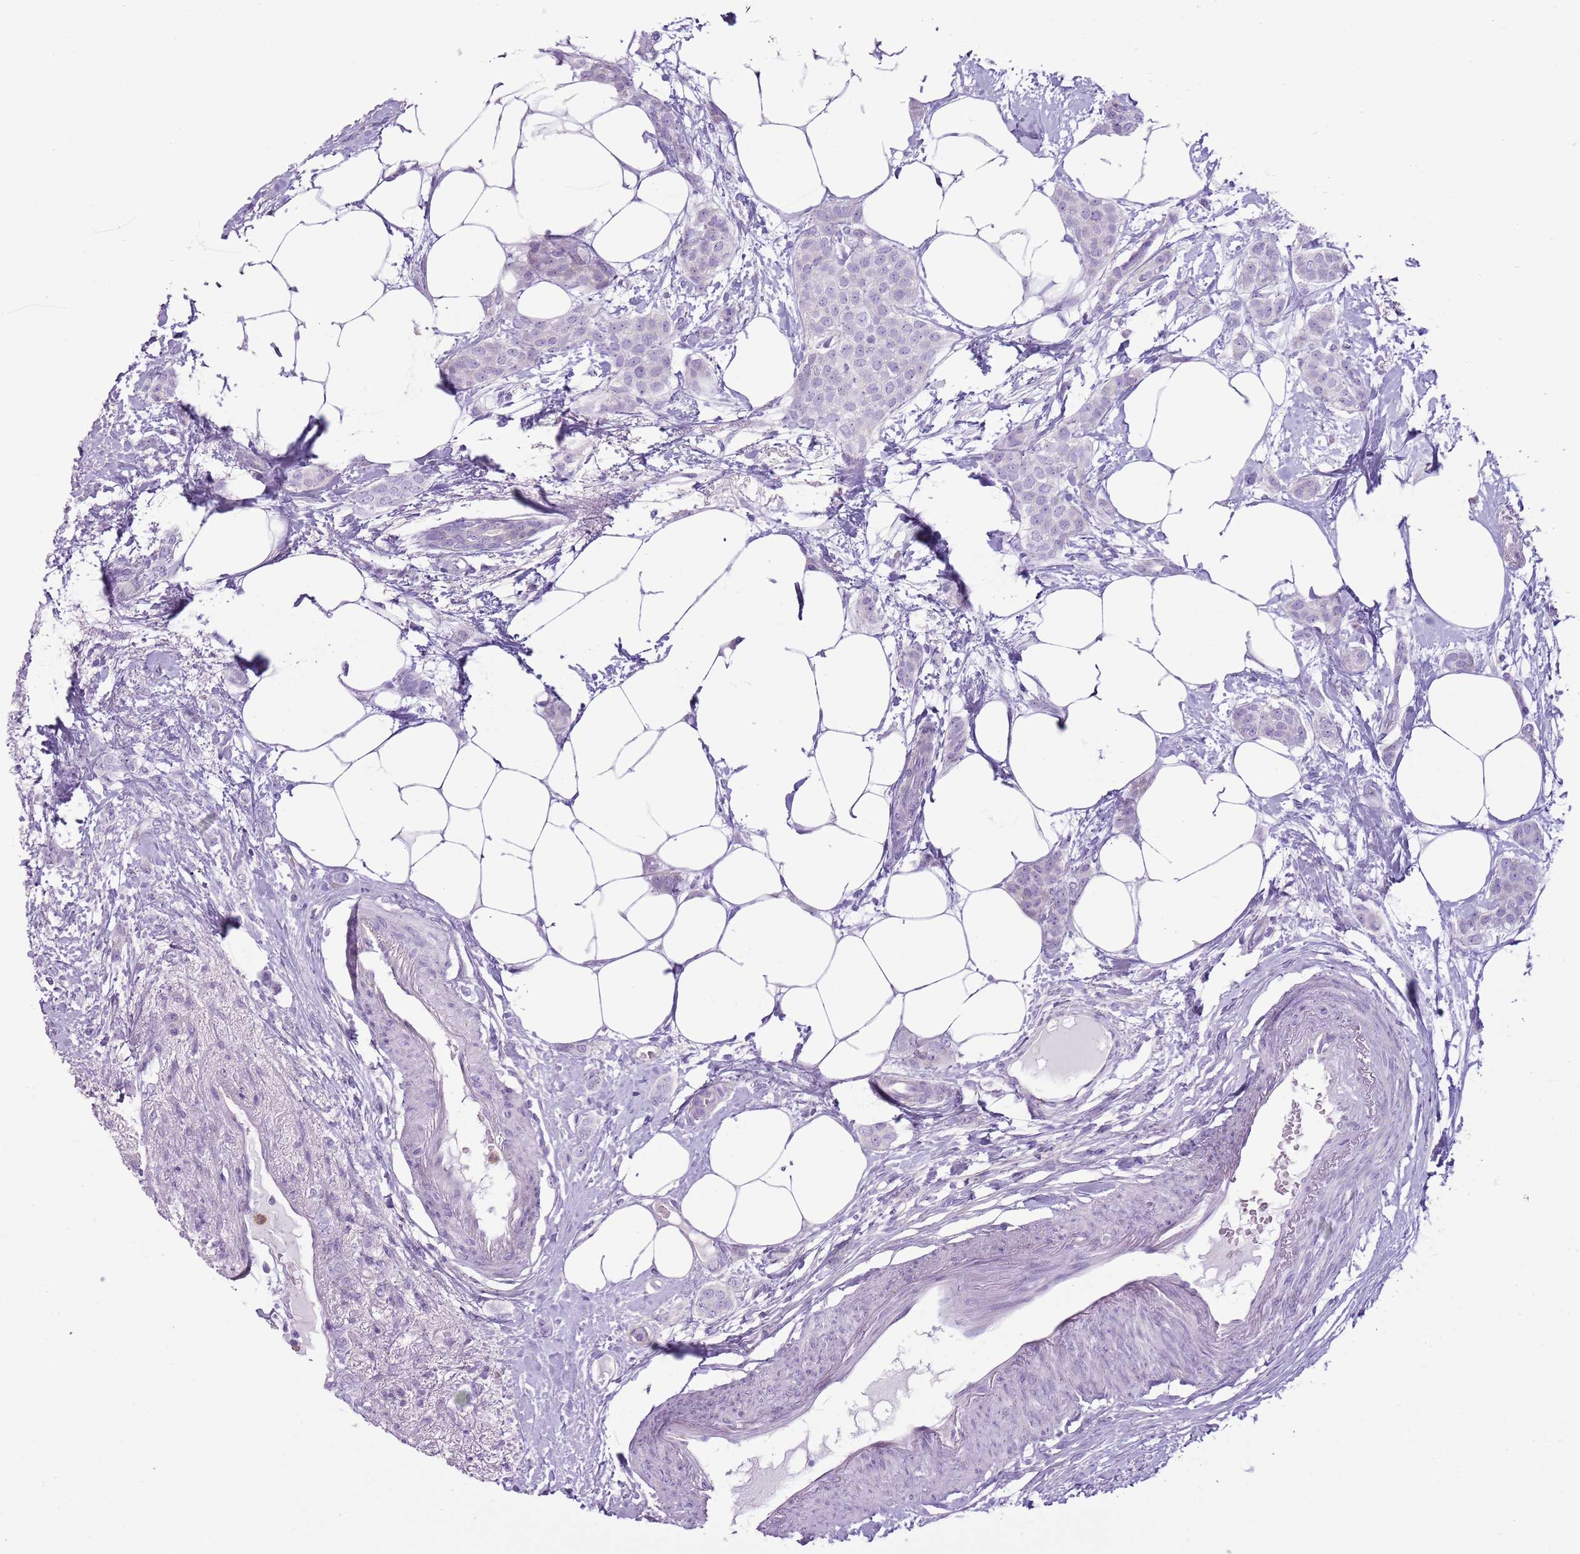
{"staining": {"intensity": "negative", "quantity": "none", "location": "none"}, "tissue": "breast cancer", "cell_type": "Tumor cells", "image_type": "cancer", "snomed": [{"axis": "morphology", "description": "Duct carcinoma"}, {"axis": "topography", "description": "Breast"}], "caption": "An image of breast cancer stained for a protein displays no brown staining in tumor cells.", "gene": "CD177", "patient": {"sex": "female", "age": 72}}